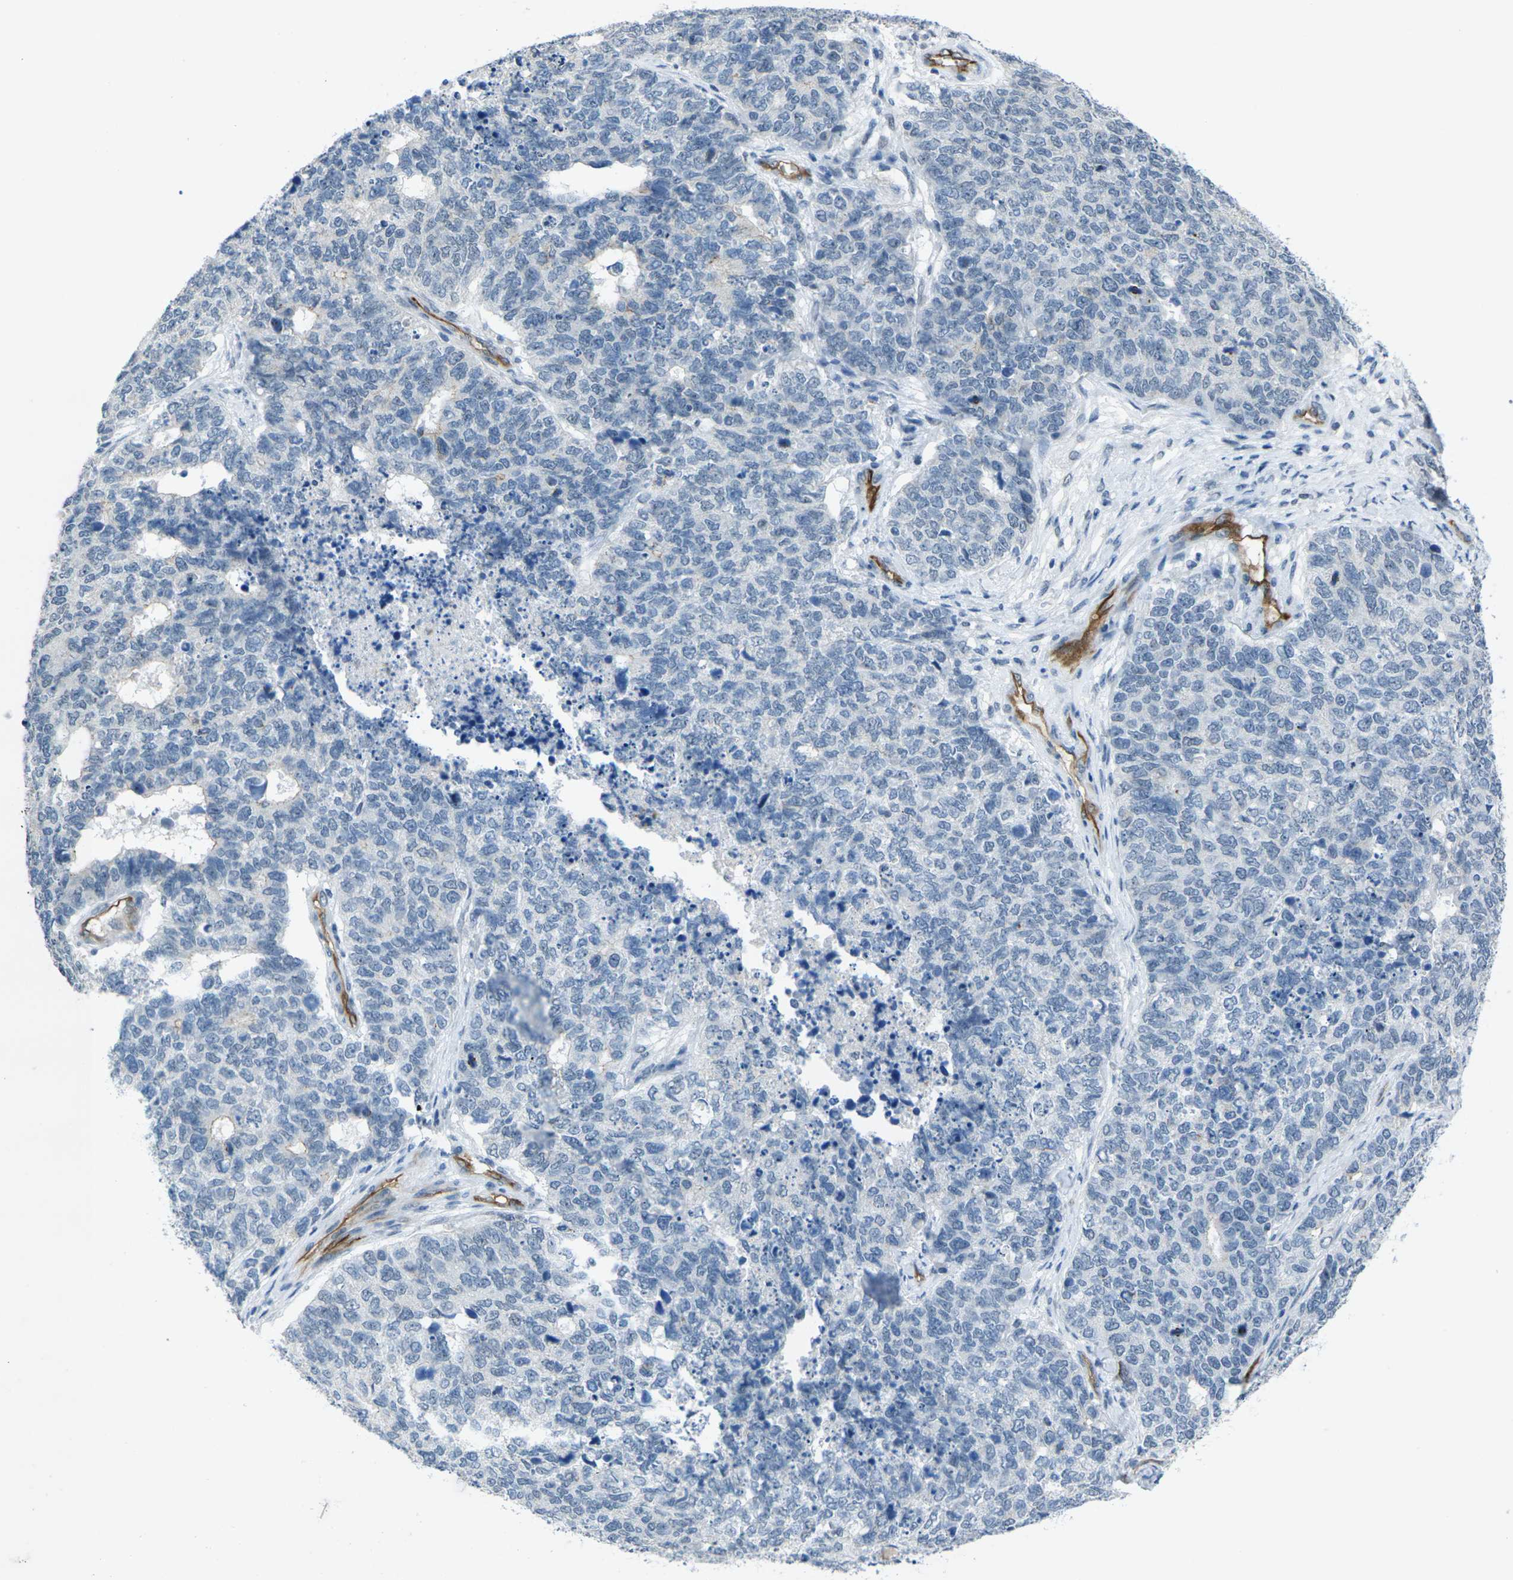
{"staining": {"intensity": "negative", "quantity": "none", "location": "none"}, "tissue": "cervical cancer", "cell_type": "Tumor cells", "image_type": "cancer", "snomed": [{"axis": "morphology", "description": "Squamous cell carcinoma, NOS"}, {"axis": "topography", "description": "Cervix"}], "caption": "High magnification brightfield microscopy of cervical cancer (squamous cell carcinoma) stained with DAB (brown) and counterstained with hematoxylin (blue): tumor cells show no significant expression.", "gene": "HSPA12B", "patient": {"sex": "female", "age": 63}}